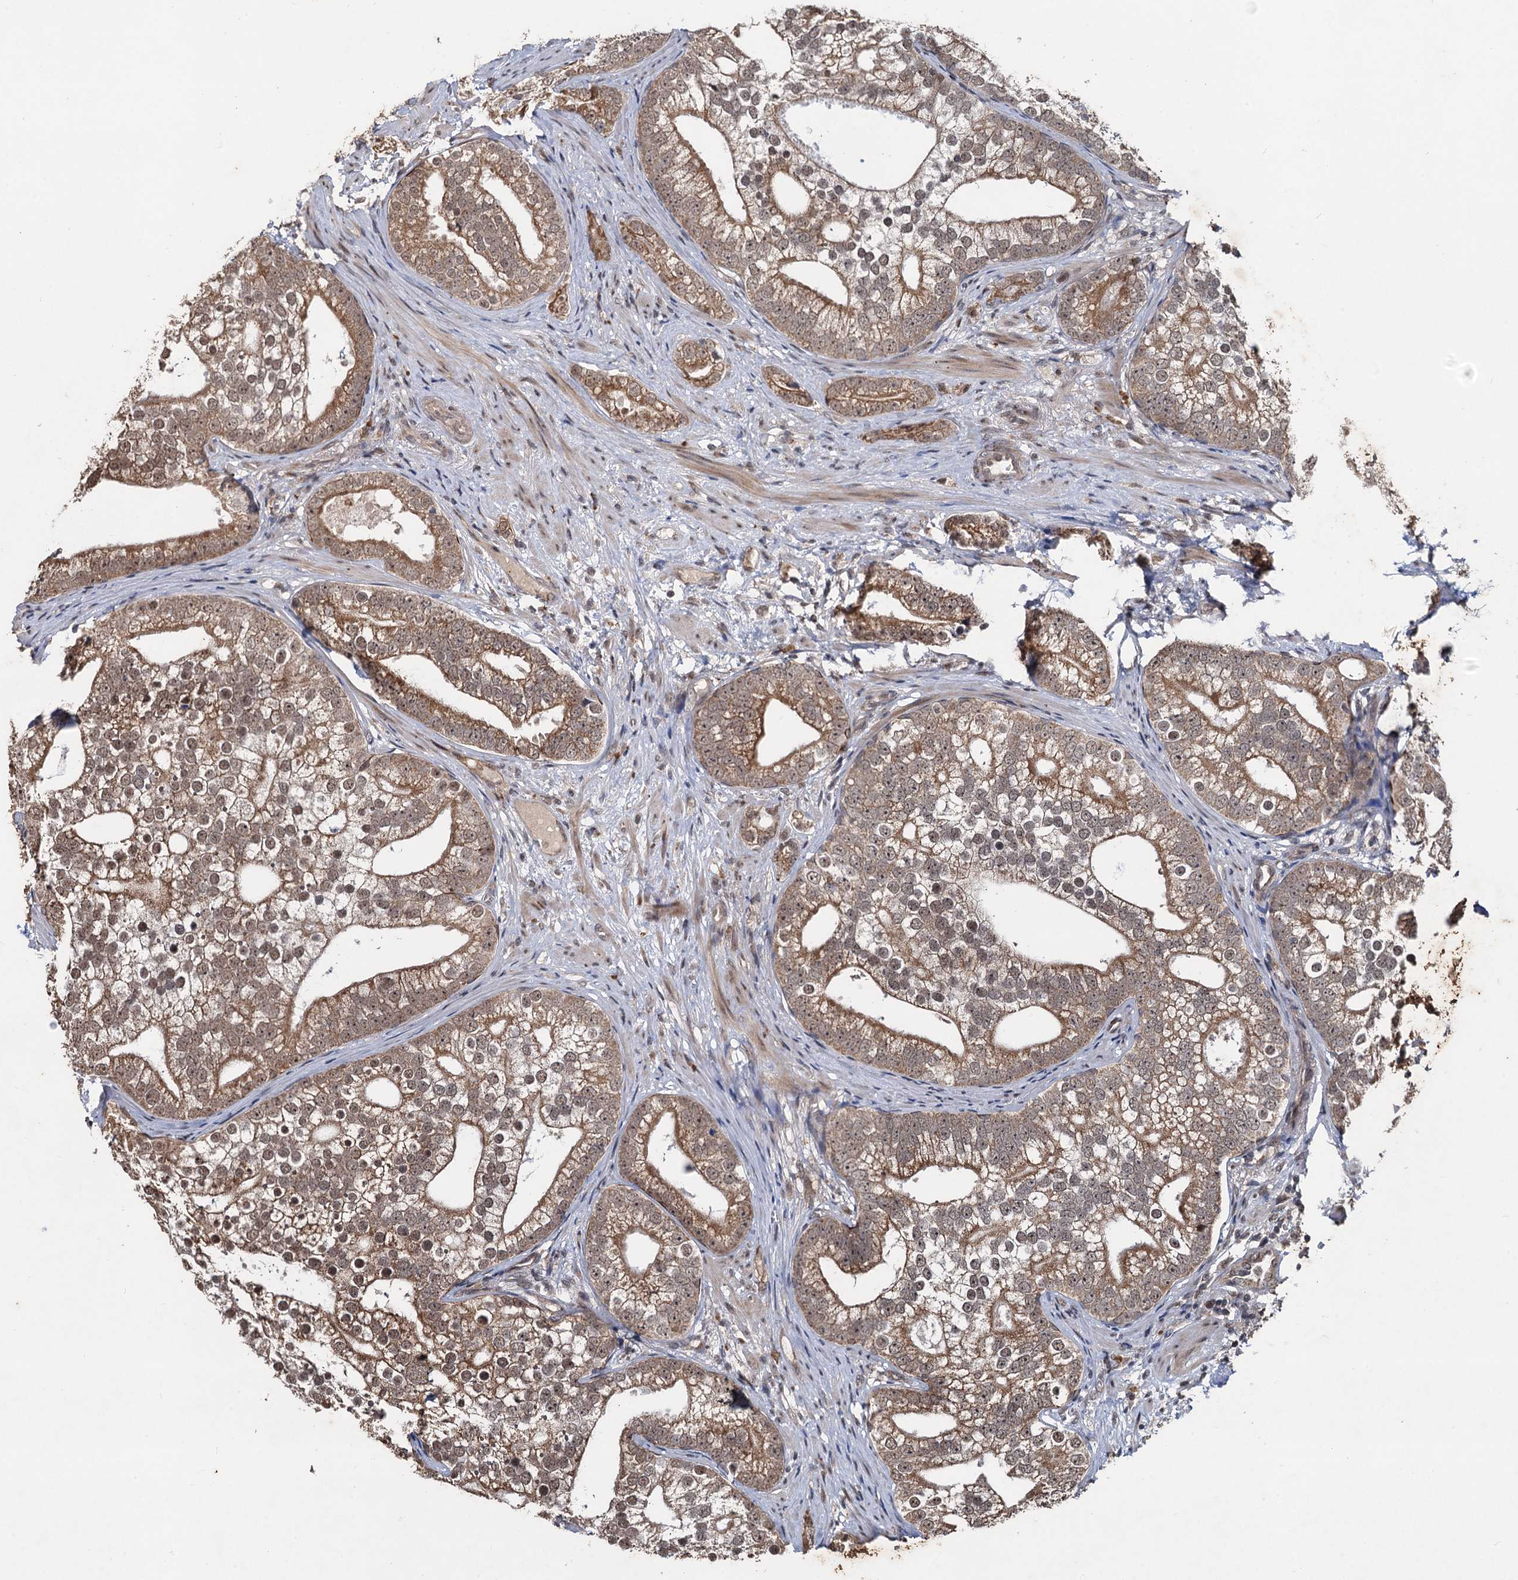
{"staining": {"intensity": "moderate", "quantity": ">75%", "location": "cytoplasmic/membranous,nuclear"}, "tissue": "prostate cancer", "cell_type": "Tumor cells", "image_type": "cancer", "snomed": [{"axis": "morphology", "description": "Adenocarcinoma, High grade"}, {"axis": "topography", "description": "Prostate"}], "caption": "Immunohistochemistry photomicrograph of neoplastic tissue: human high-grade adenocarcinoma (prostate) stained using immunohistochemistry demonstrates medium levels of moderate protein expression localized specifically in the cytoplasmic/membranous and nuclear of tumor cells, appearing as a cytoplasmic/membranous and nuclear brown color.", "gene": "REP15", "patient": {"sex": "male", "age": 75}}